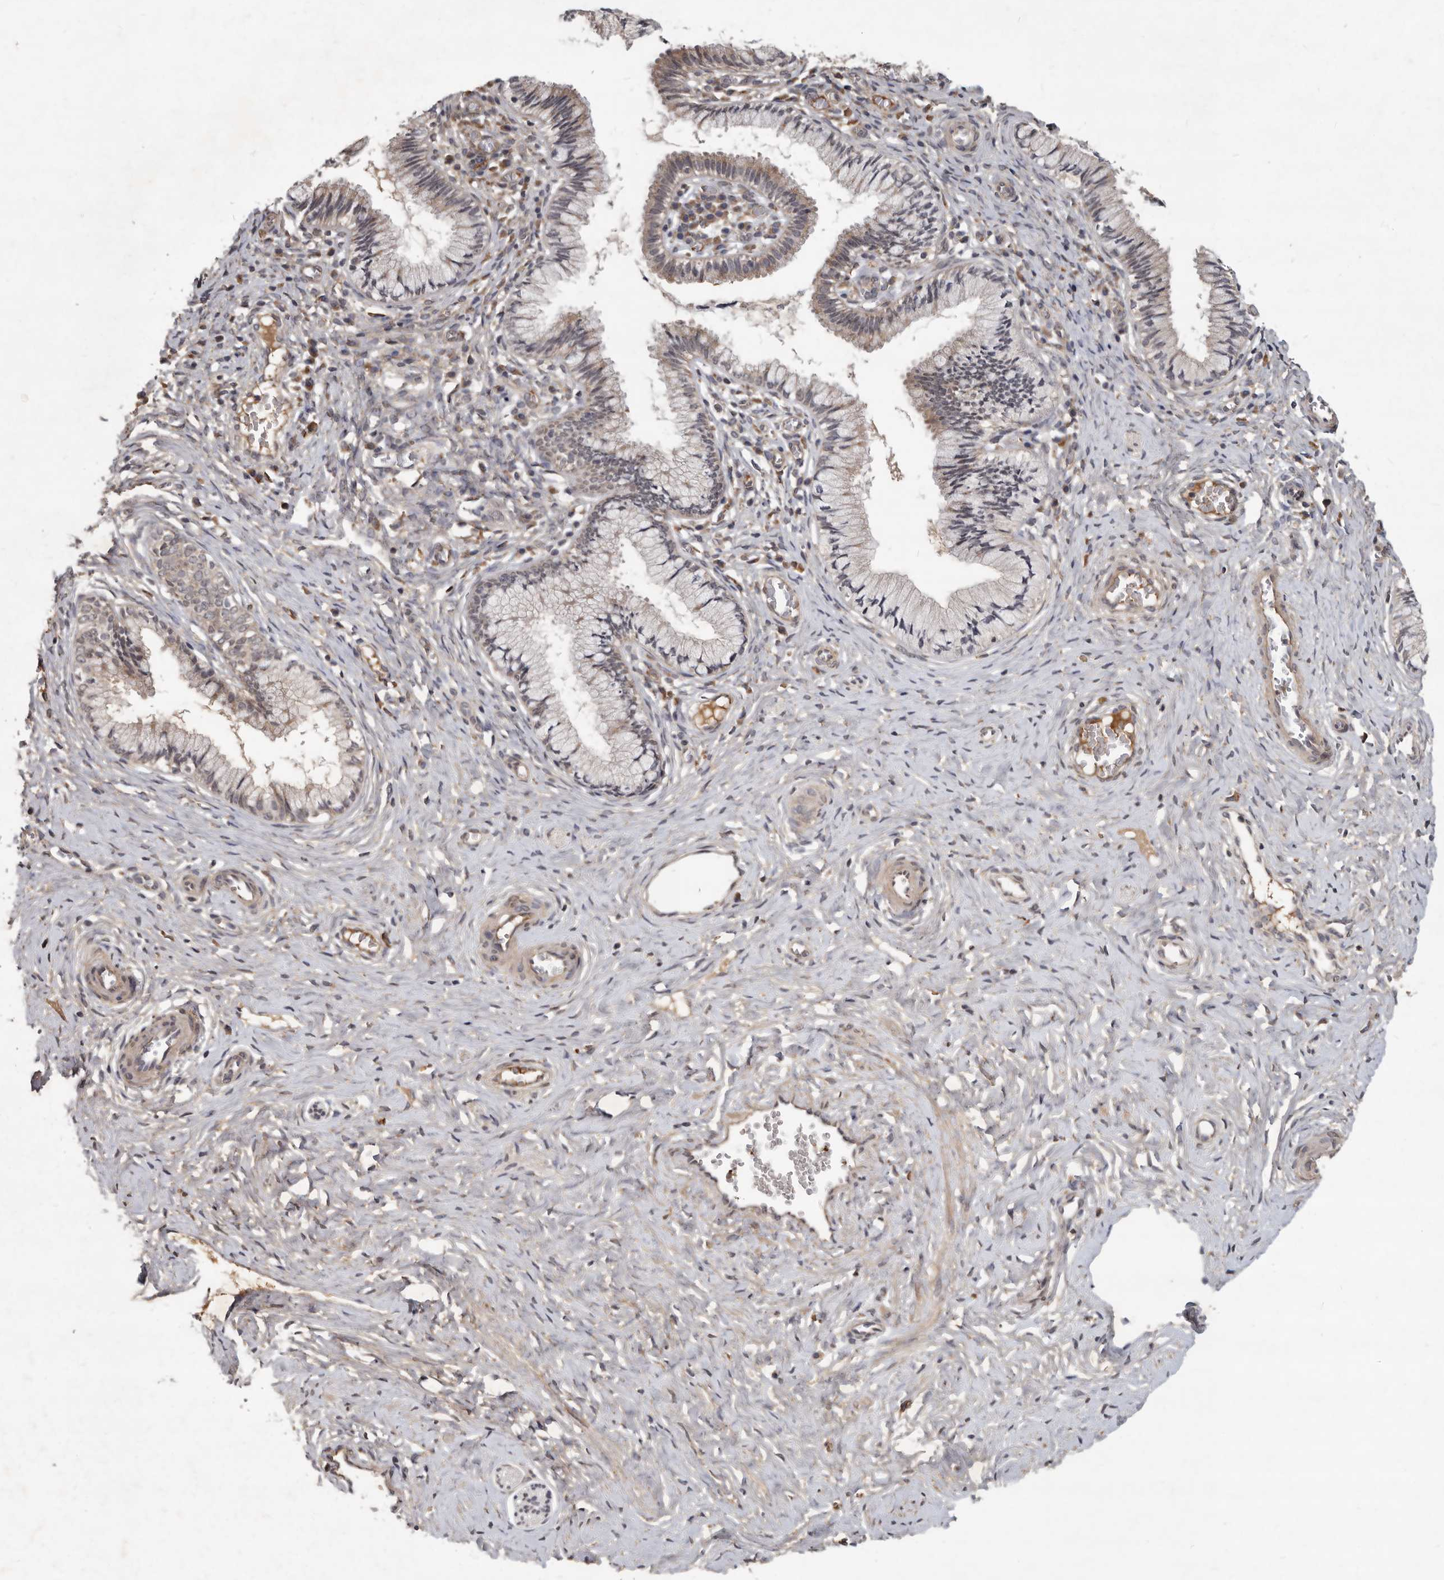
{"staining": {"intensity": "weak", "quantity": "25%-75%", "location": "cytoplasmic/membranous"}, "tissue": "cervix", "cell_type": "Glandular cells", "image_type": "normal", "snomed": [{"axis": "morphology", "description": "Normal tissue, NOS"}, {"axis": "topography", "description": "Cervix"}], "caption": "This micrograph shows benign cervix stained with IHC to label a protein in brown. The cytoplasmic/membranous of glandular cells show weak positivity for the protein. Nuclei are counter-stained blue.", "gene": "DNAJC28", "patient": {"sex": "female", "age": 27}}